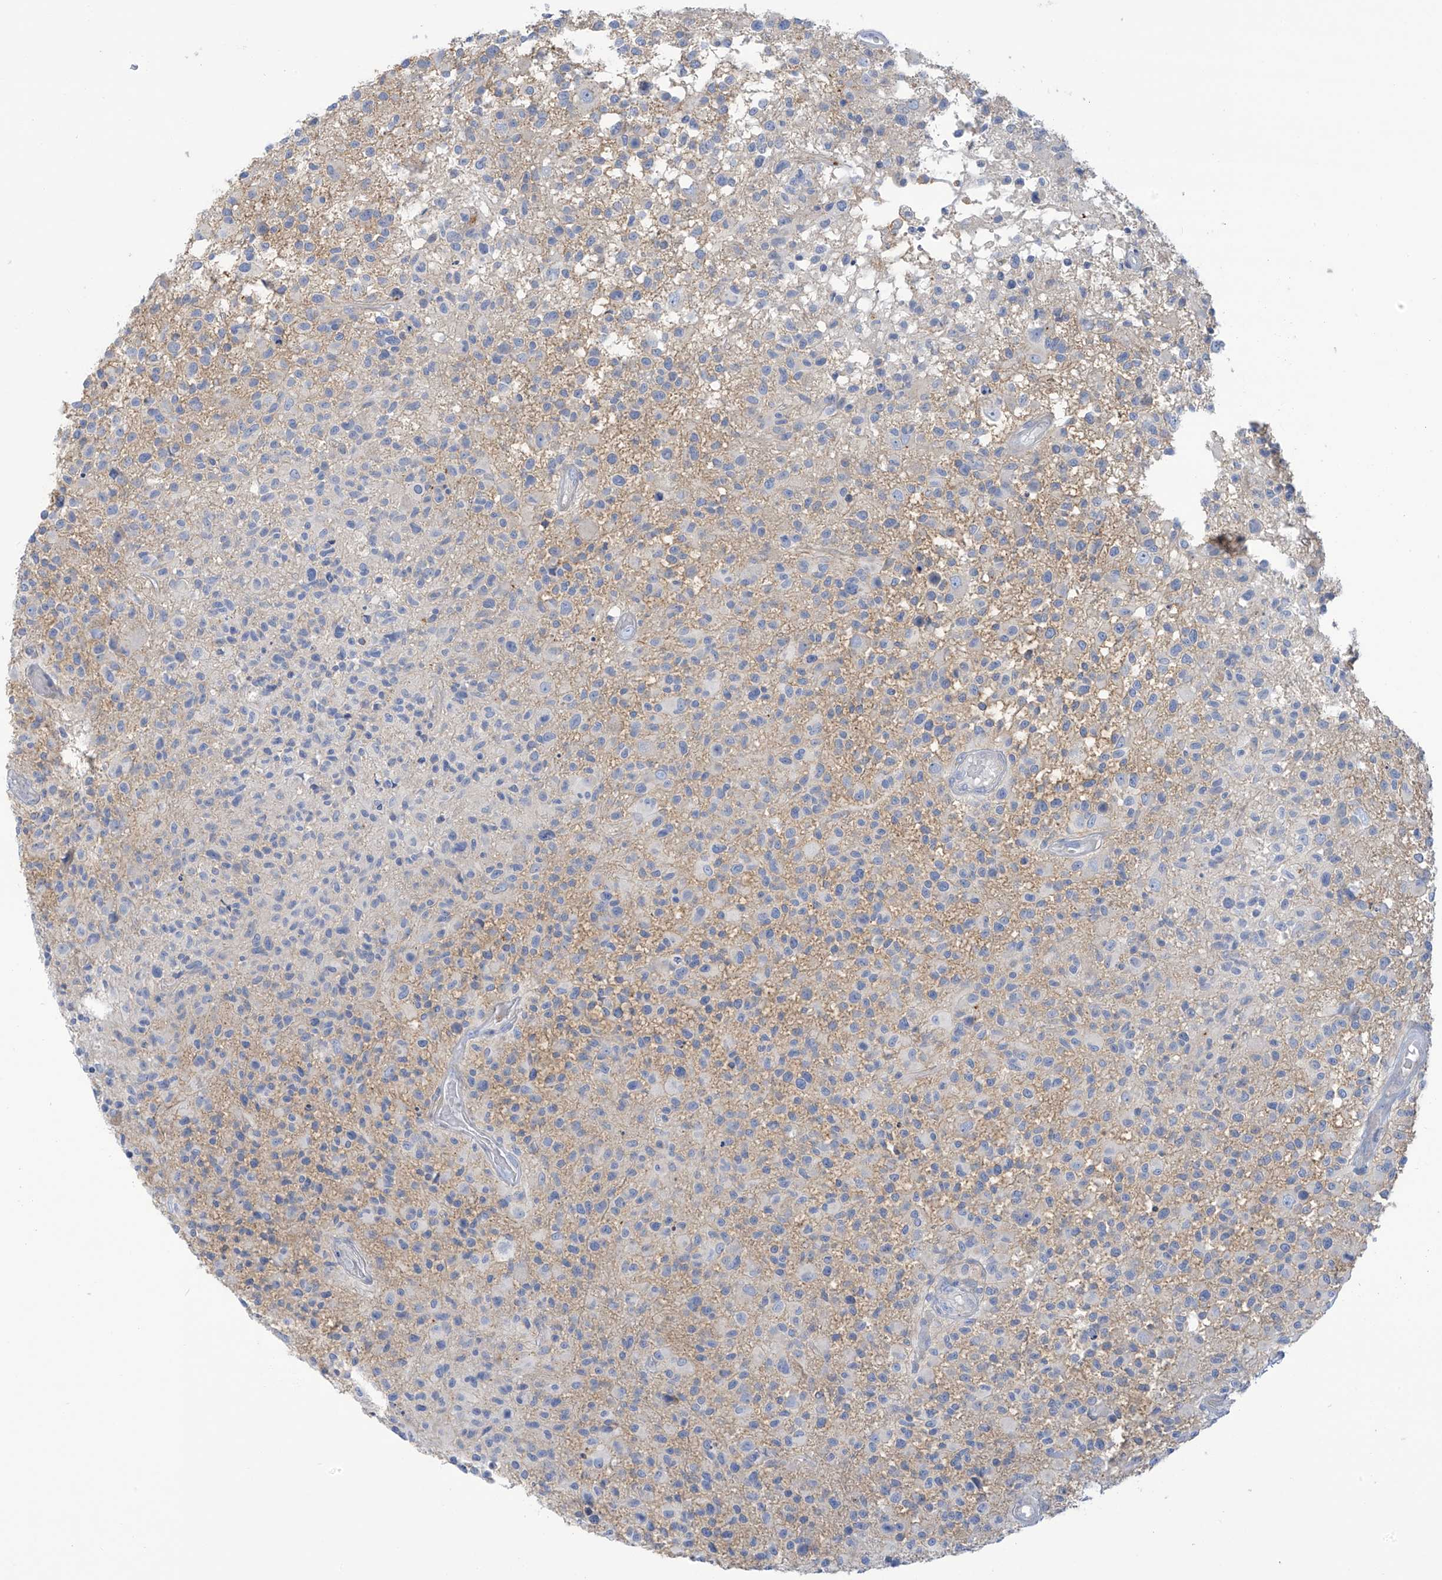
{"staining": {"intensity": "negative", "quantity": "none", "location": "none"}, "tissue": "glioma", "cell_type": "Tumor cells", "image_type": "cancer", "snomed": [{"axis": "morphology", "description": "Glioma, malignant, High grade"}, {"axis": "morphology", "description": "Glioblastoma, NOS"}, {"axis": "topography", "description": "Brain"}], "caption": "This is a histopathology image of IHC staining of glioblastoma, which shows no positivity in tumor cells.", "gene": "FABP2", "patient": {"sex": "male", "age": 60}}